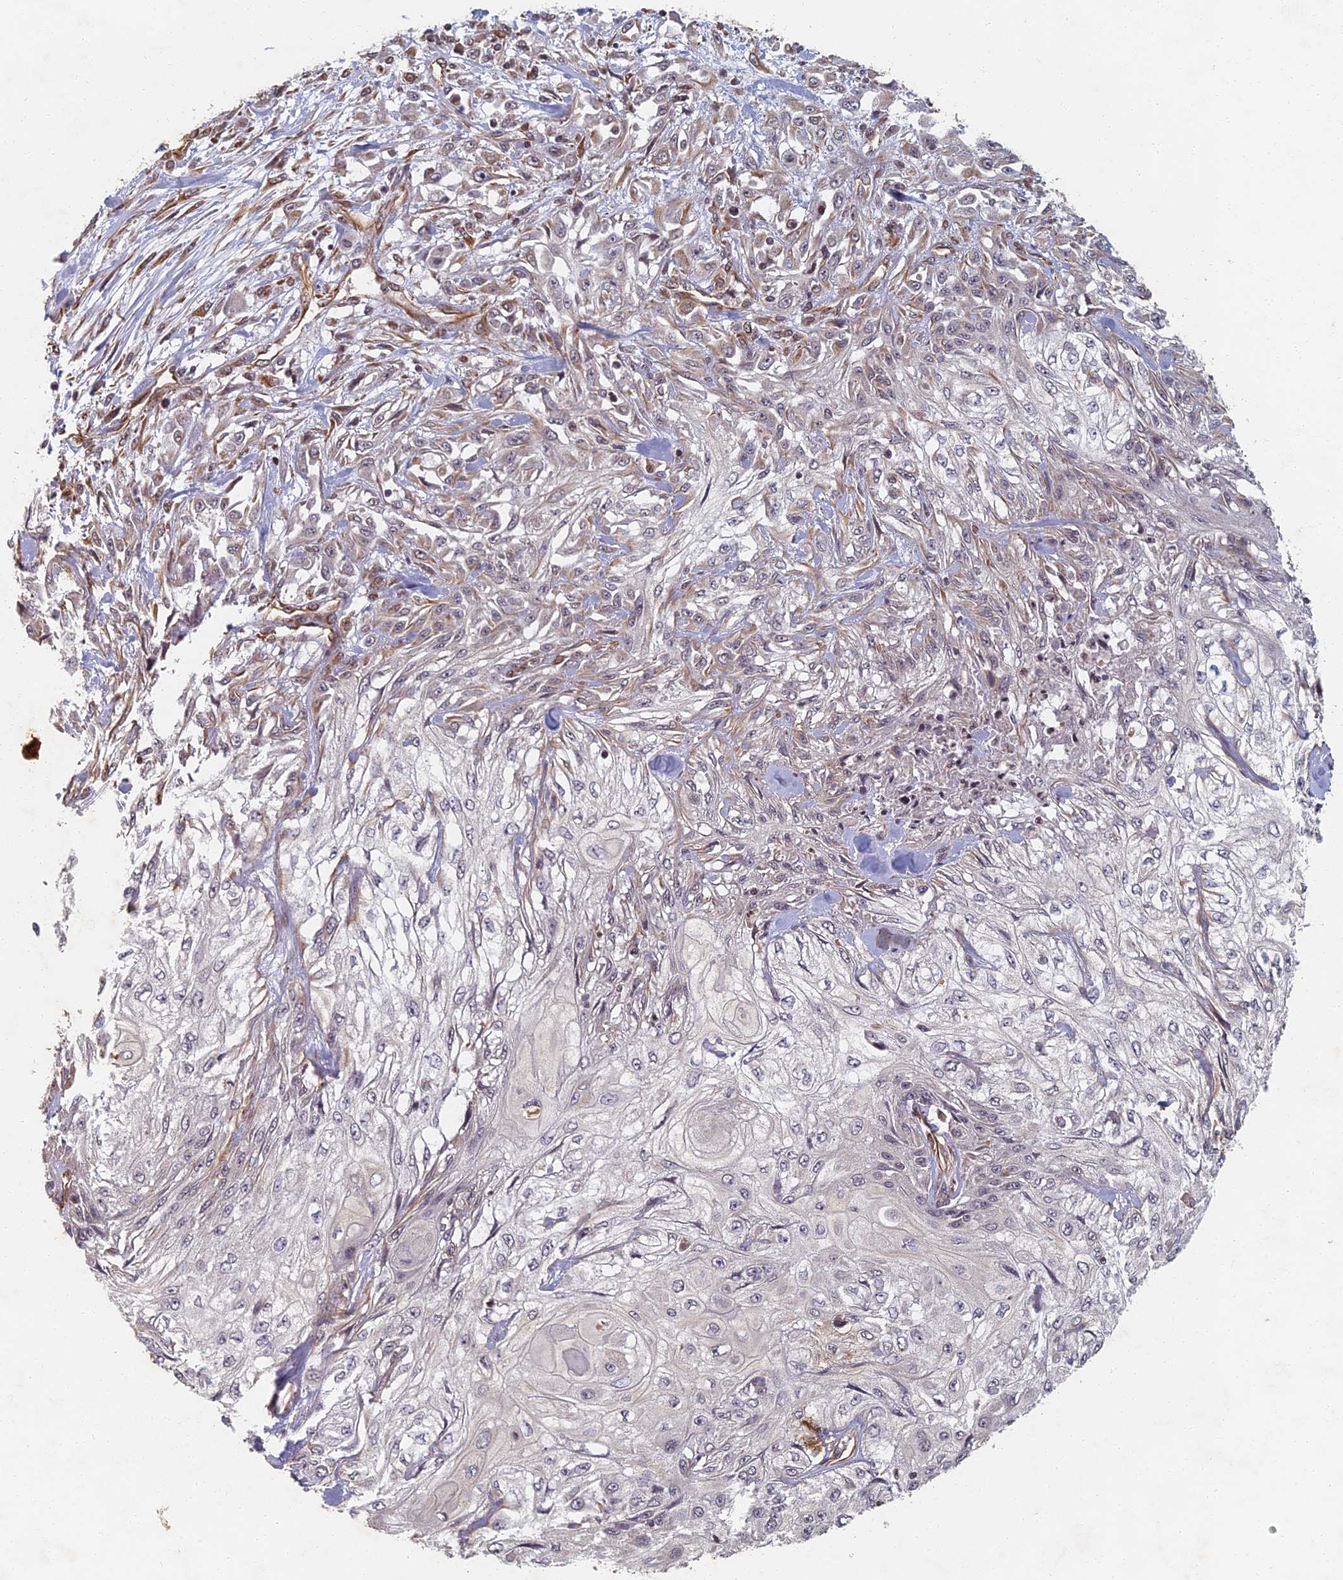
{"staining": {"intensity": "weak", "quantity": "<25%", "location": "cytoplasmic/membranous"}, "tissue": "skin cancer", "cell_type": "Tumor cells", "image_type": "cancer", "snomed": [{"axis": "morphology", "description": "Squamous cell carcinoma, NOS"}, {"axis": "morphology", "description": "Squamous cell carcinoma, metastatic, NOS"}, {"axis": "topography", "description": "Skin"}, {"axis": "topography", "description": "Lymph node"}], "caption": "Skin squamous cell carcinoma was stained to show a protein in brown. There is no significant expression in tumor cells.", "gene": "ABCB10", "patient": {"sex": "male", "age": 75}}